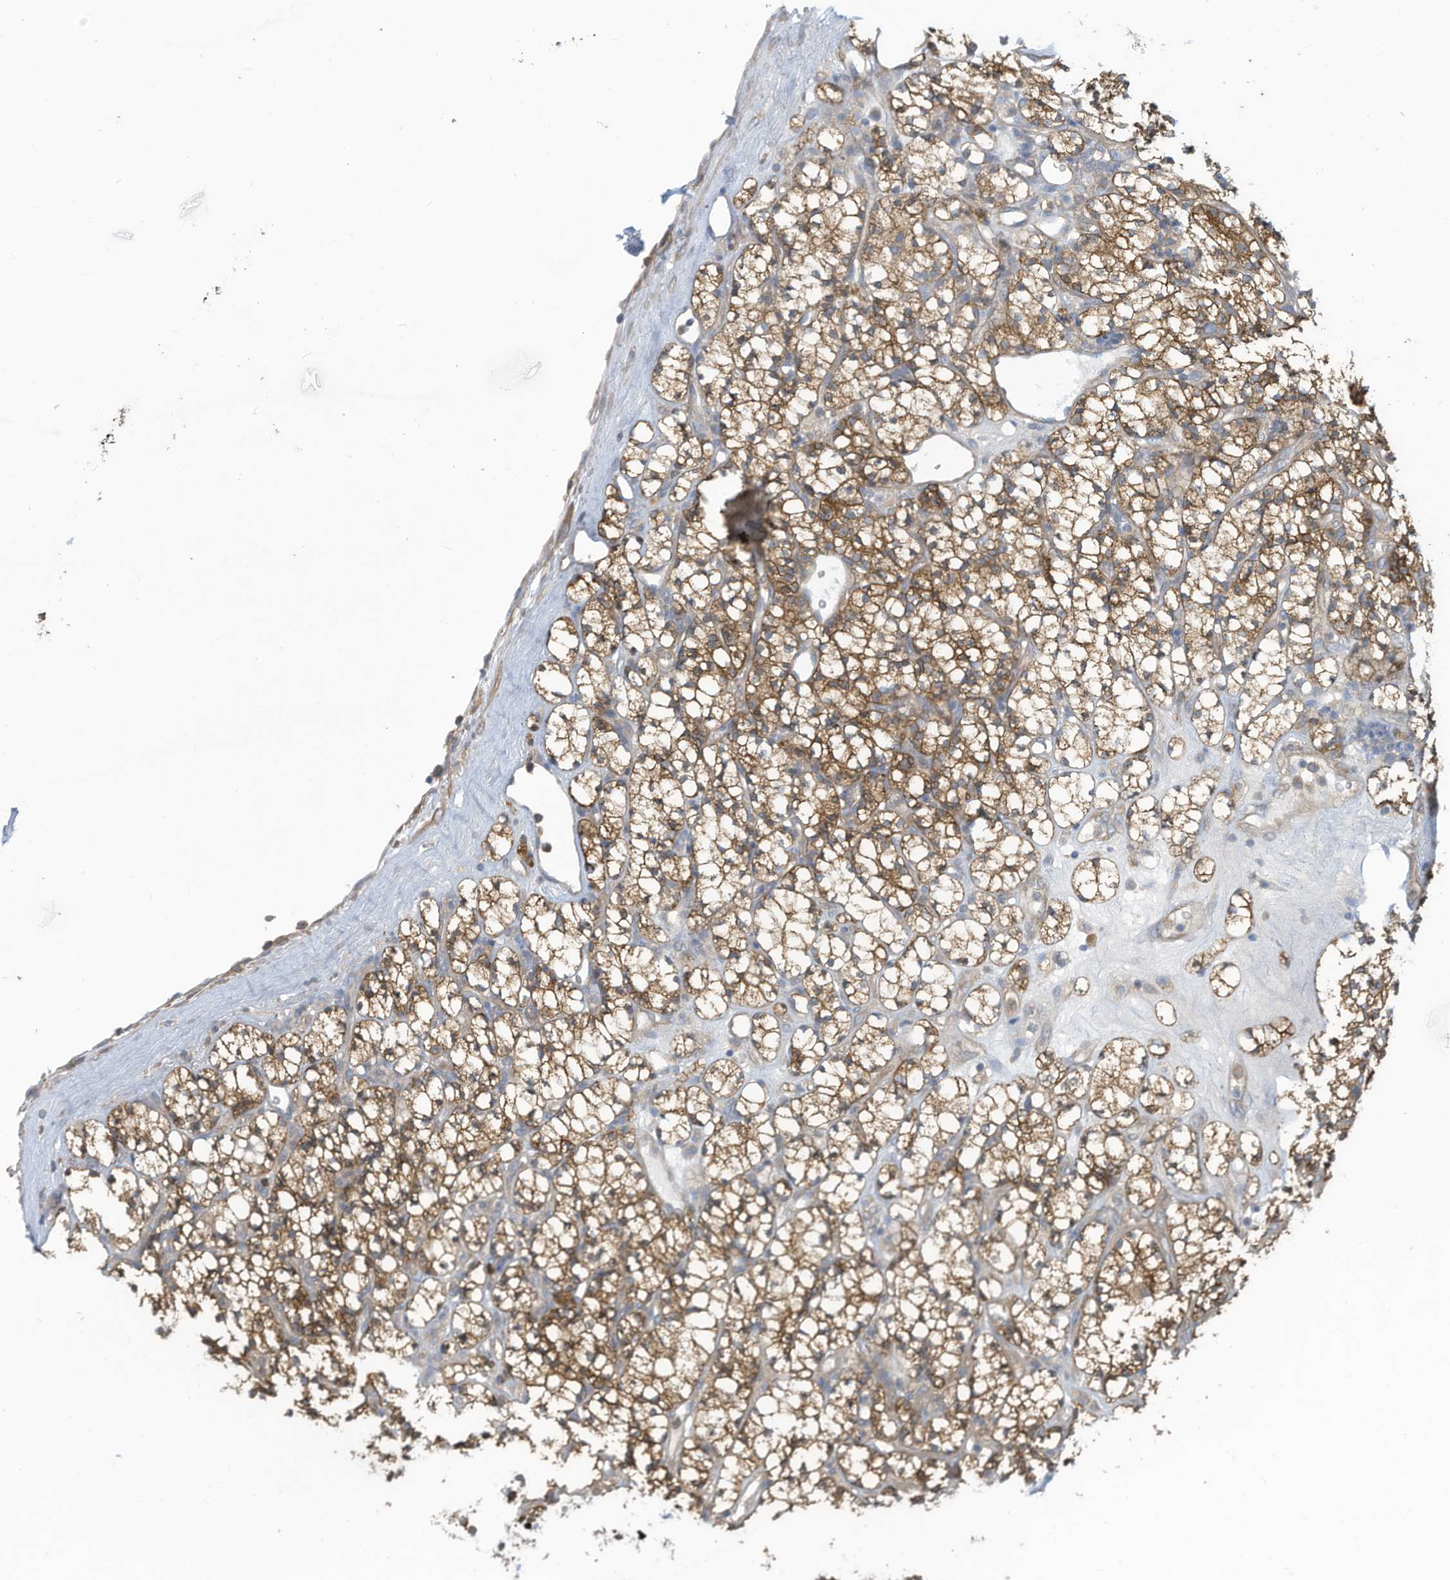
{"staining": {"intensity": "moderate", "quantity": ">75%", "location": "cytoplasmic/membranous"}, "tissue": "renal cancer", "cell_type": "Tumor cells", "image_type": "cancer", "snomed": [{"axis": "morphology", "description": "Adenocarcinoma, NOS"}, {"axis": "topography", "description": "Kidney"}], "caption": "Renal cancer stained with IHC reveals moderate cytoplasmic/membranous positivity in approximately >75% of tumor cells.", "gene": "ADI1", "patient": {"sex": "male", "age": 77}}